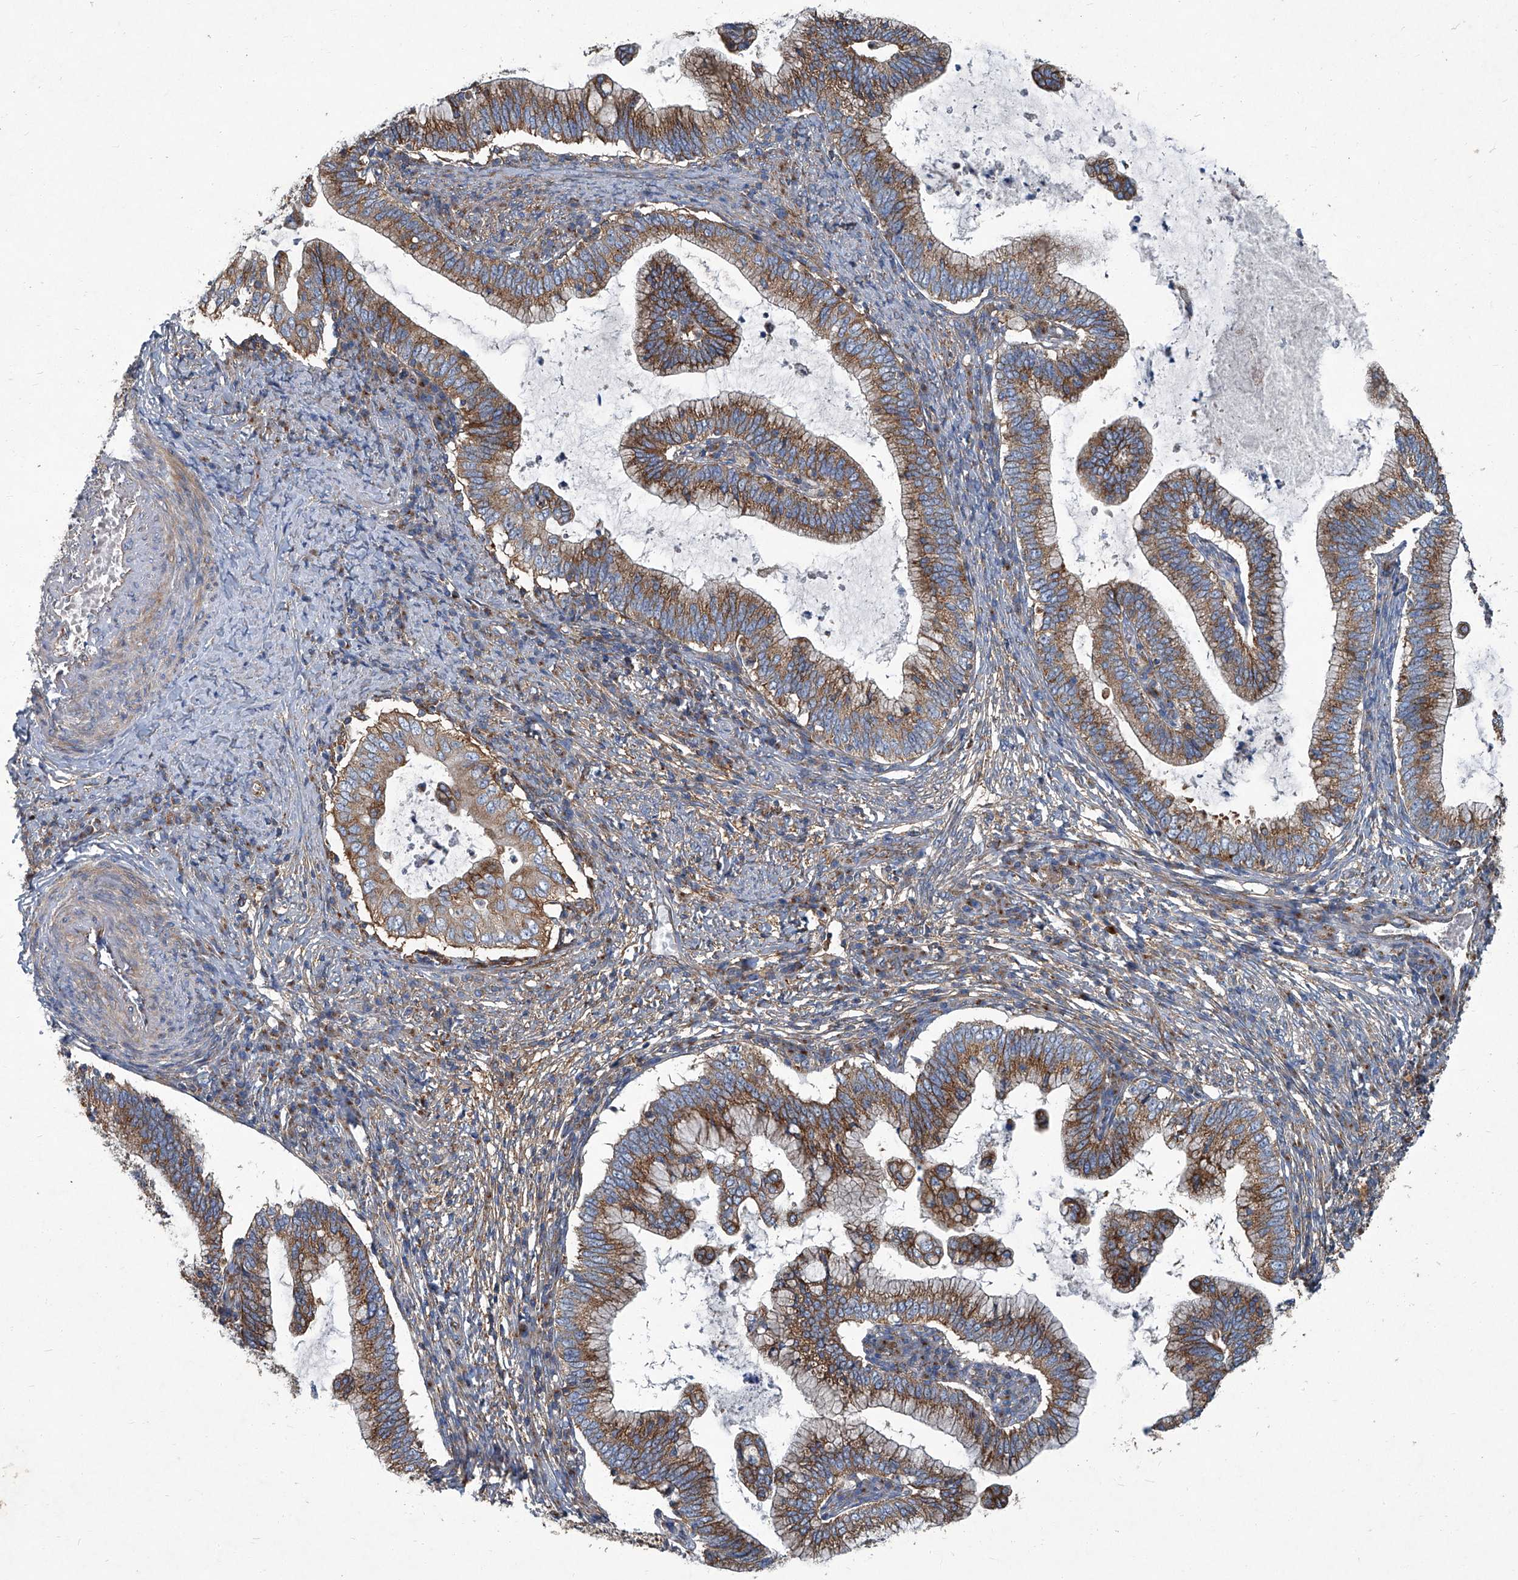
{"staining": {"intensity": "moderate", "quantity": ">75%", "location": "cytoplasmic/membranous"}, "tissue": "cervical cancer", "cell_type": "Tumor cells", "image_type": "cancer", "snomed": [{"axis": "morphology", "description": "Adenocarcinoma, NOS"}, {"axis": "topography", "description": "Cervix"}], "caption": "Adenocarcinoma (cervical) stained with immunohistochemistry exhibits moderate cytoplasmic/membranous expression in about >75% of tumor cells.", "gene": "PIGH", "patient": {"sex": "female", "age": 36}}